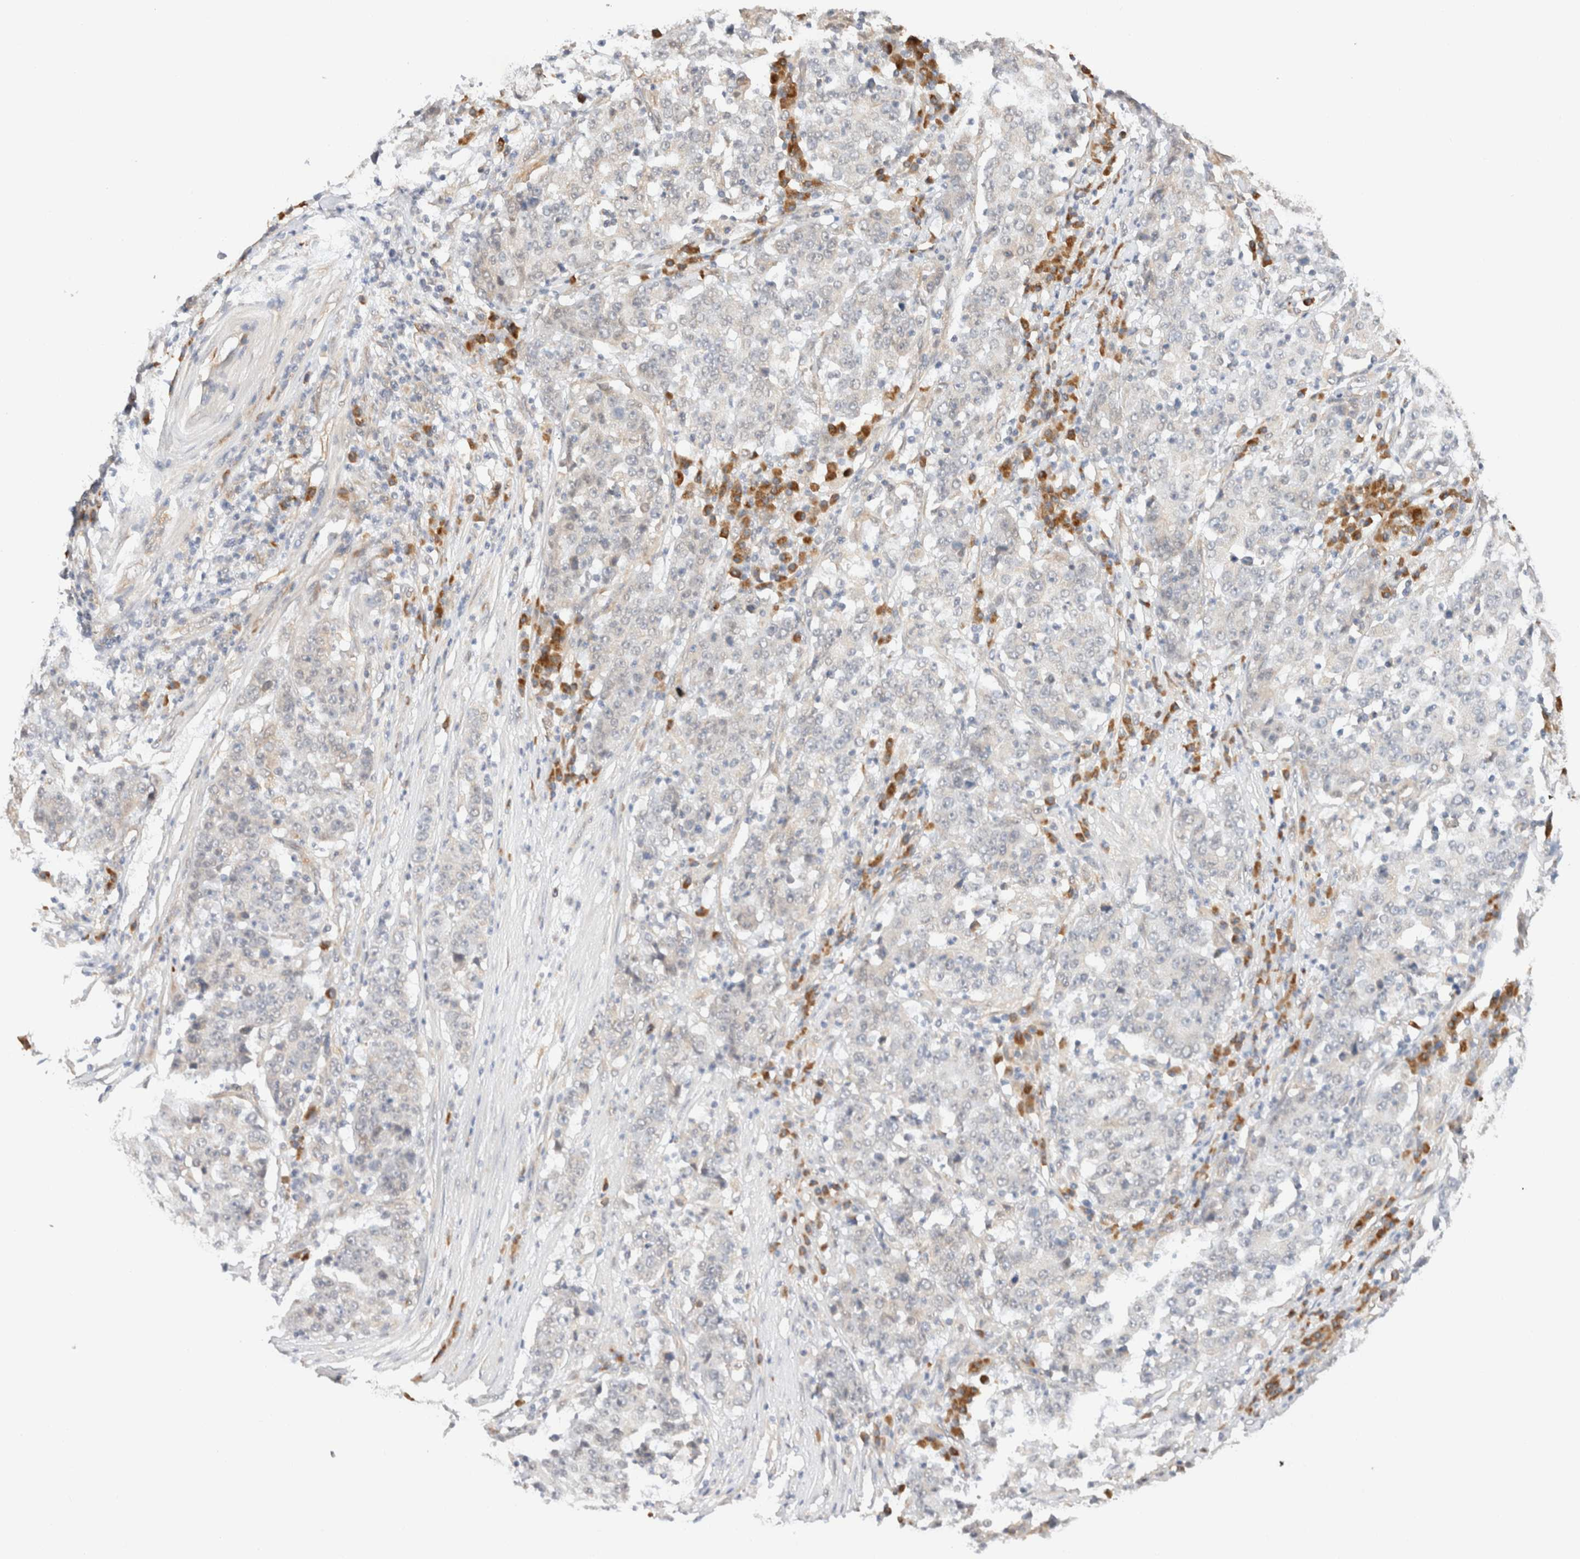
{"staining": {"intensity": "negative", "quantity": "none", "location": "none"}, "tissue": "stomach cancer", "cell_type": "Tumor cells", "image_type": "cancer", "snomed": [{"axis": "morphology", "description": "Adenocarcinoma, NOS"}, {"axis": "topography", "description": "Stomach"}], "caption": "Immunohistochemical staining of human stomach cancer displays no significant expression in tumor cells.", "gene": "SYVN1", "patient": {"sex": "male", "age": 59}}